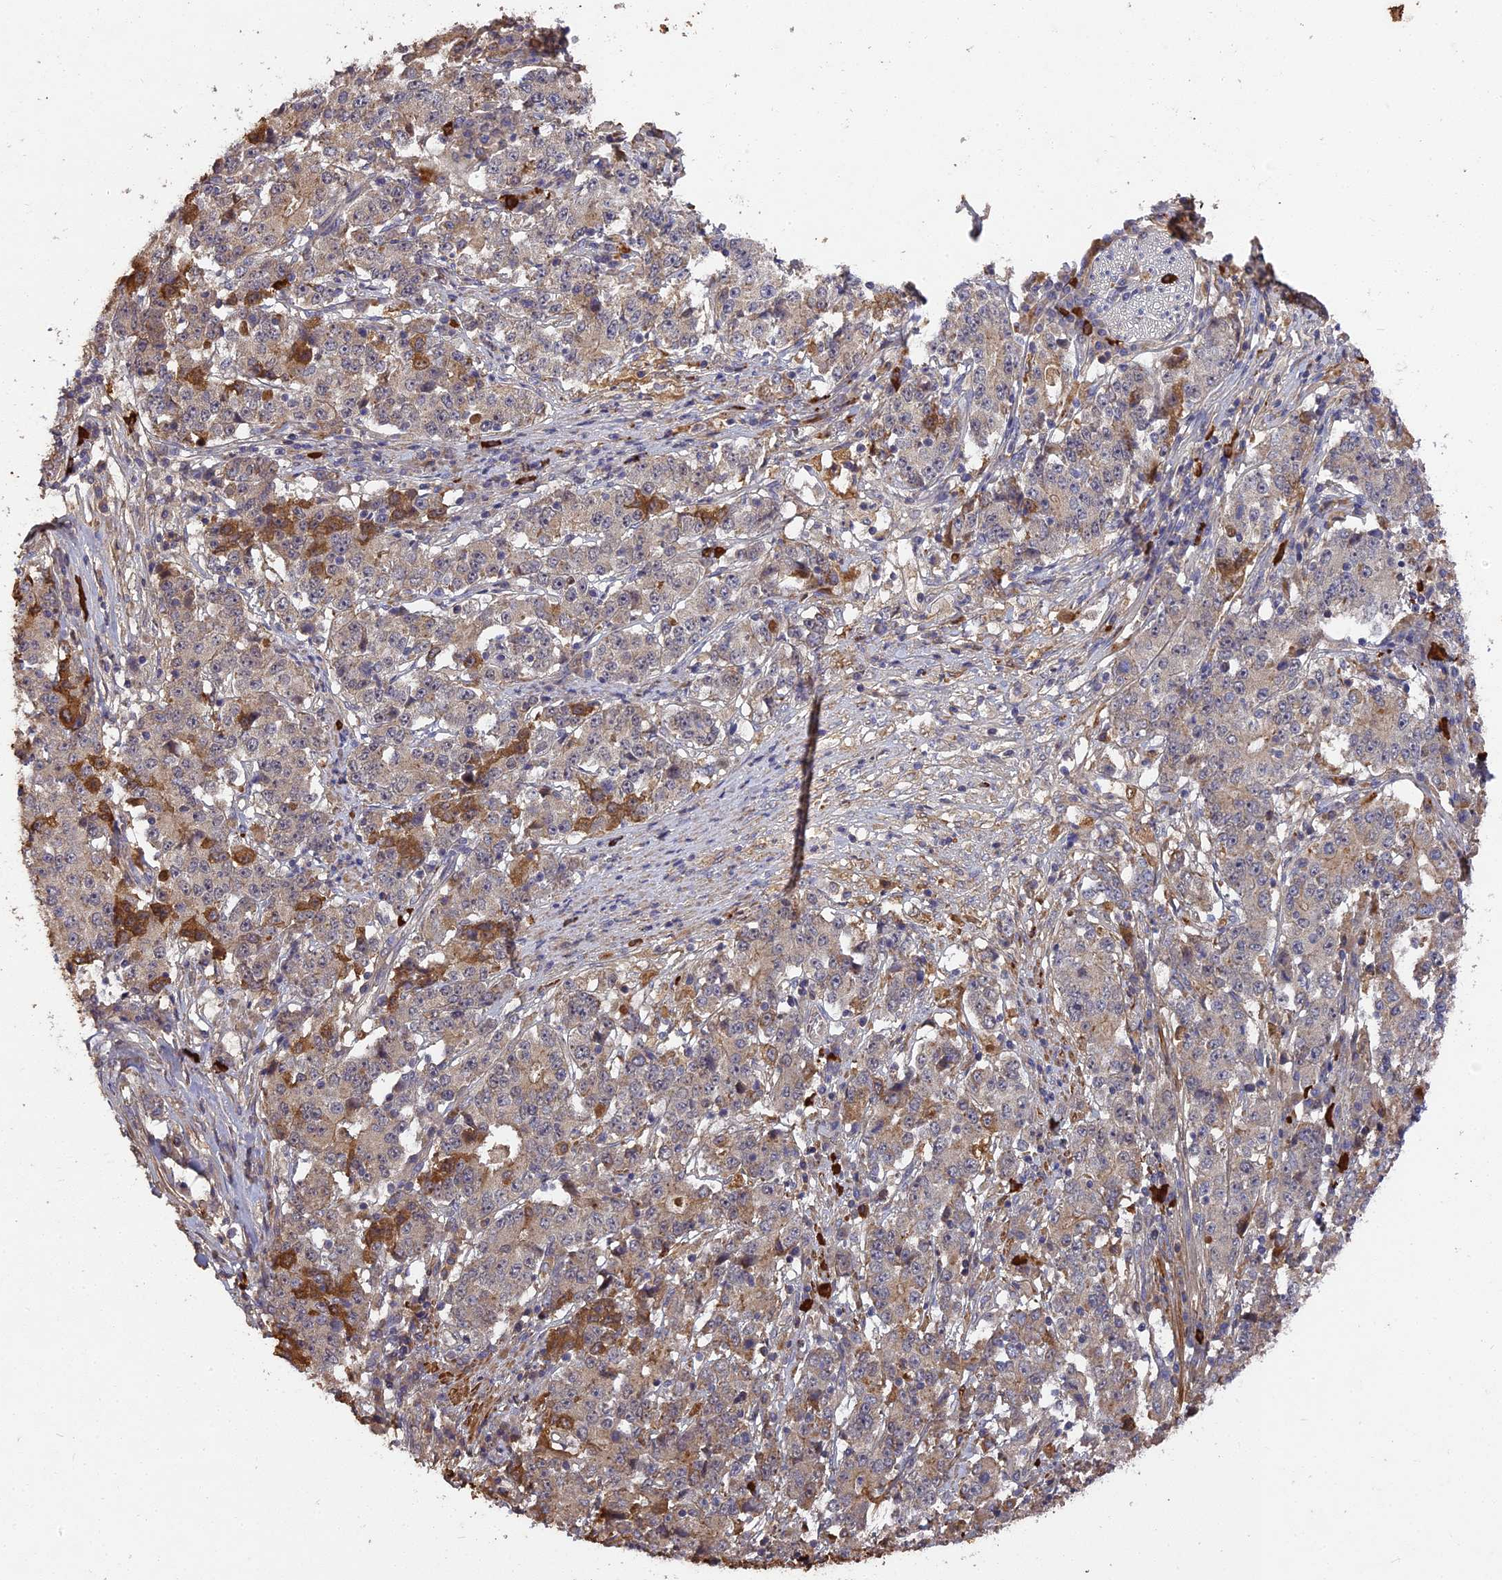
{"staining": {"intensity": "weak", "quantity": "<25%", "location": "cytoplasmic/membranous"}, "tissue": "stomach cancer", "cell_type": "Tumor cells", "image_type": "cancer", "snomed": [{"axis": "morphology", "description": "Adenocarcinoma, NOS"}, {"axis": "topography", "description": "Stomach"}], "caption": "Immunohistochemical staining of stomach cancer (adenocarcinoma) demonstrates no significant expression in tumor cells. (Immunohistochemistry (ihc), brightfield microscopy, high magnification).", "gene": "ERMAP", "patient": {"sex": "male", "age": 59}}